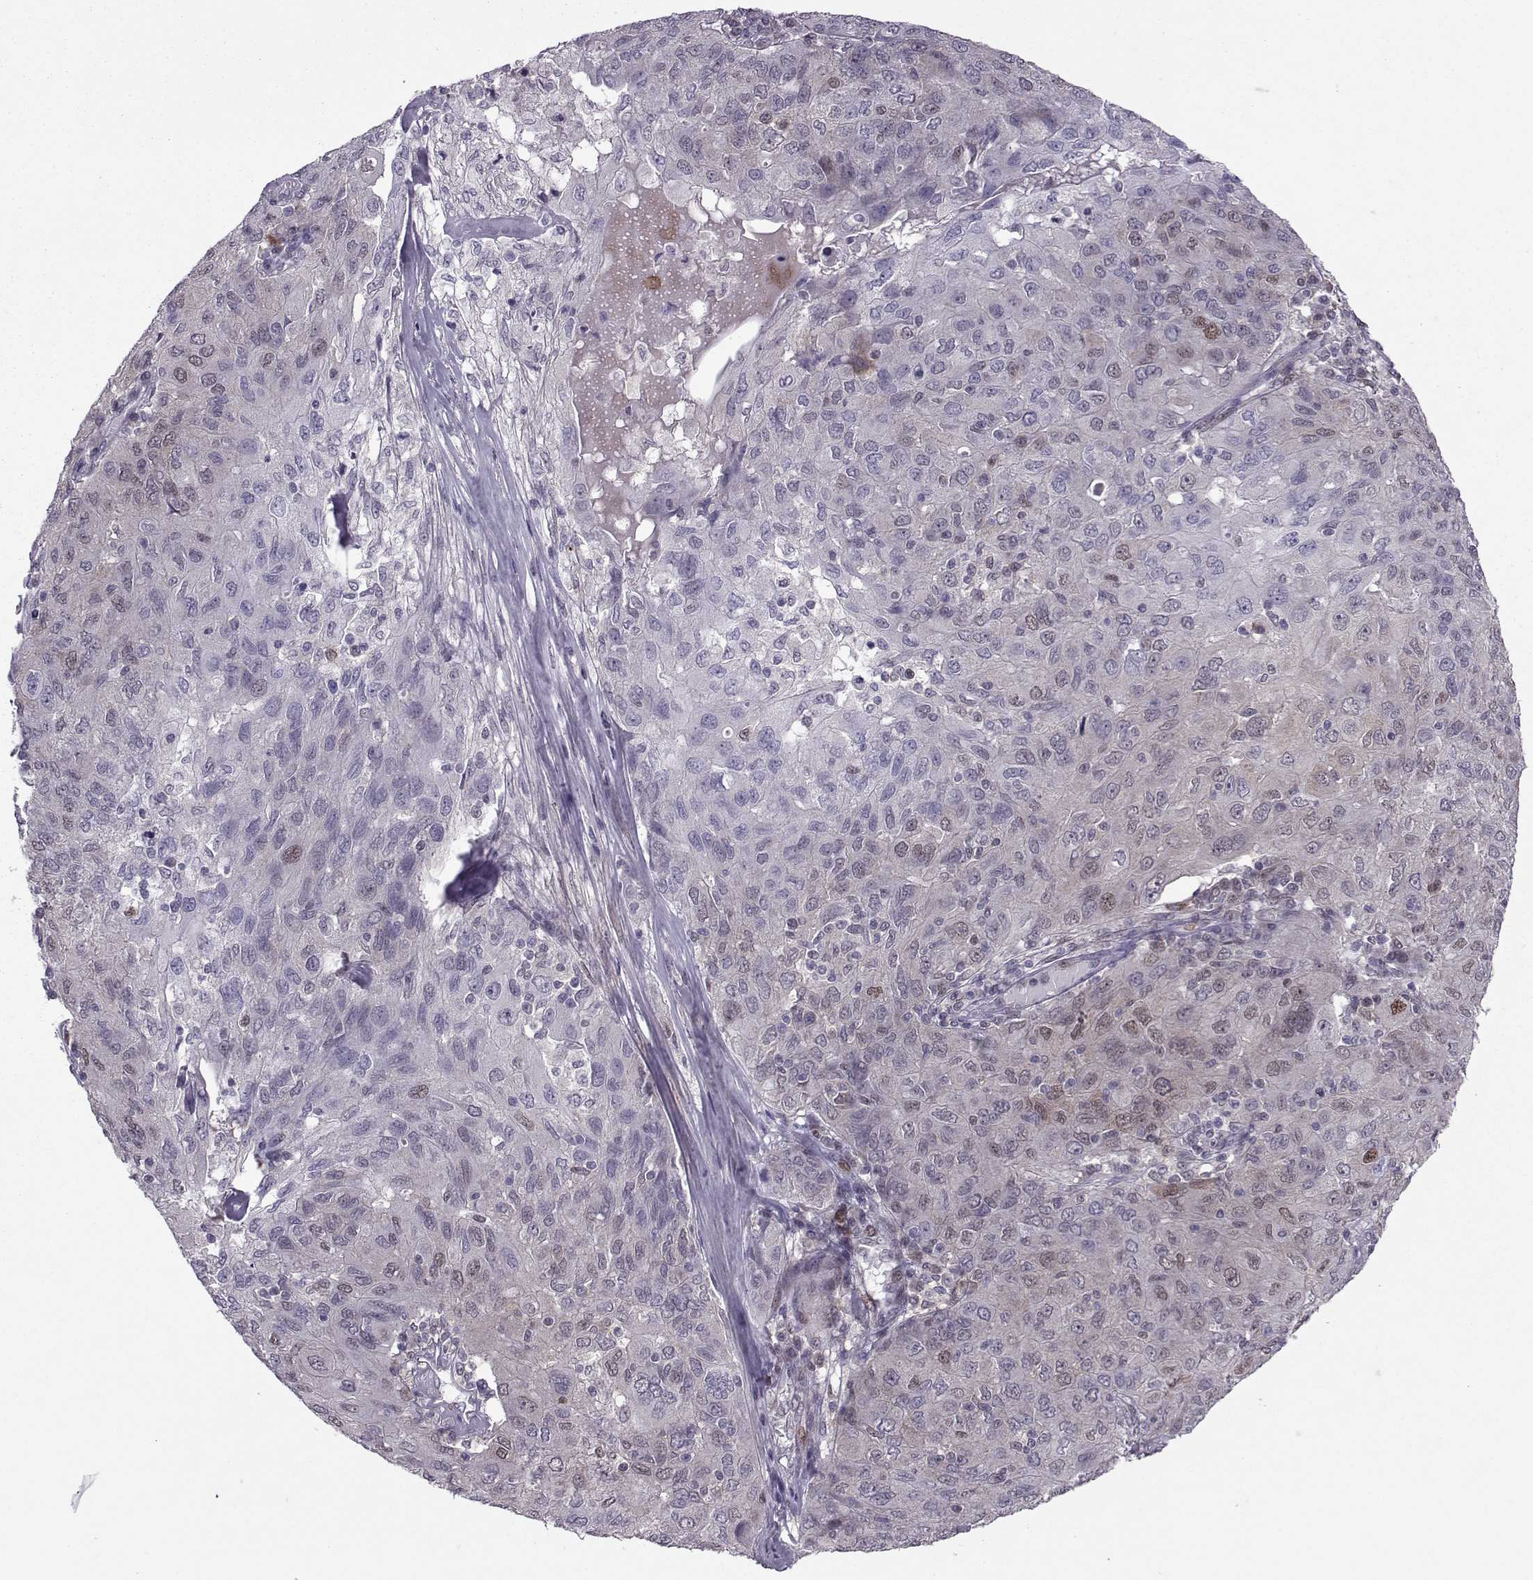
{"staining": {"intensity": "moderate", "quantity": "<25%", "location": "nuclear"}, "tissue": "ovarian cancer", "cell_type": "Tumor cells", "image_type": "cancer", "snomed": [{"axis": "morphology", "description": "Carcinoma, endometroid"}, {"axis": "topography", "description": "Ovary"}], "caption": "A micrograph of endometroid carcinoma (ovarian) stained for a protein displays moderate nuclear brown staining in tumor cells.", "gene": "CDK4", "patient": {"sex": "female", "age": 50}}